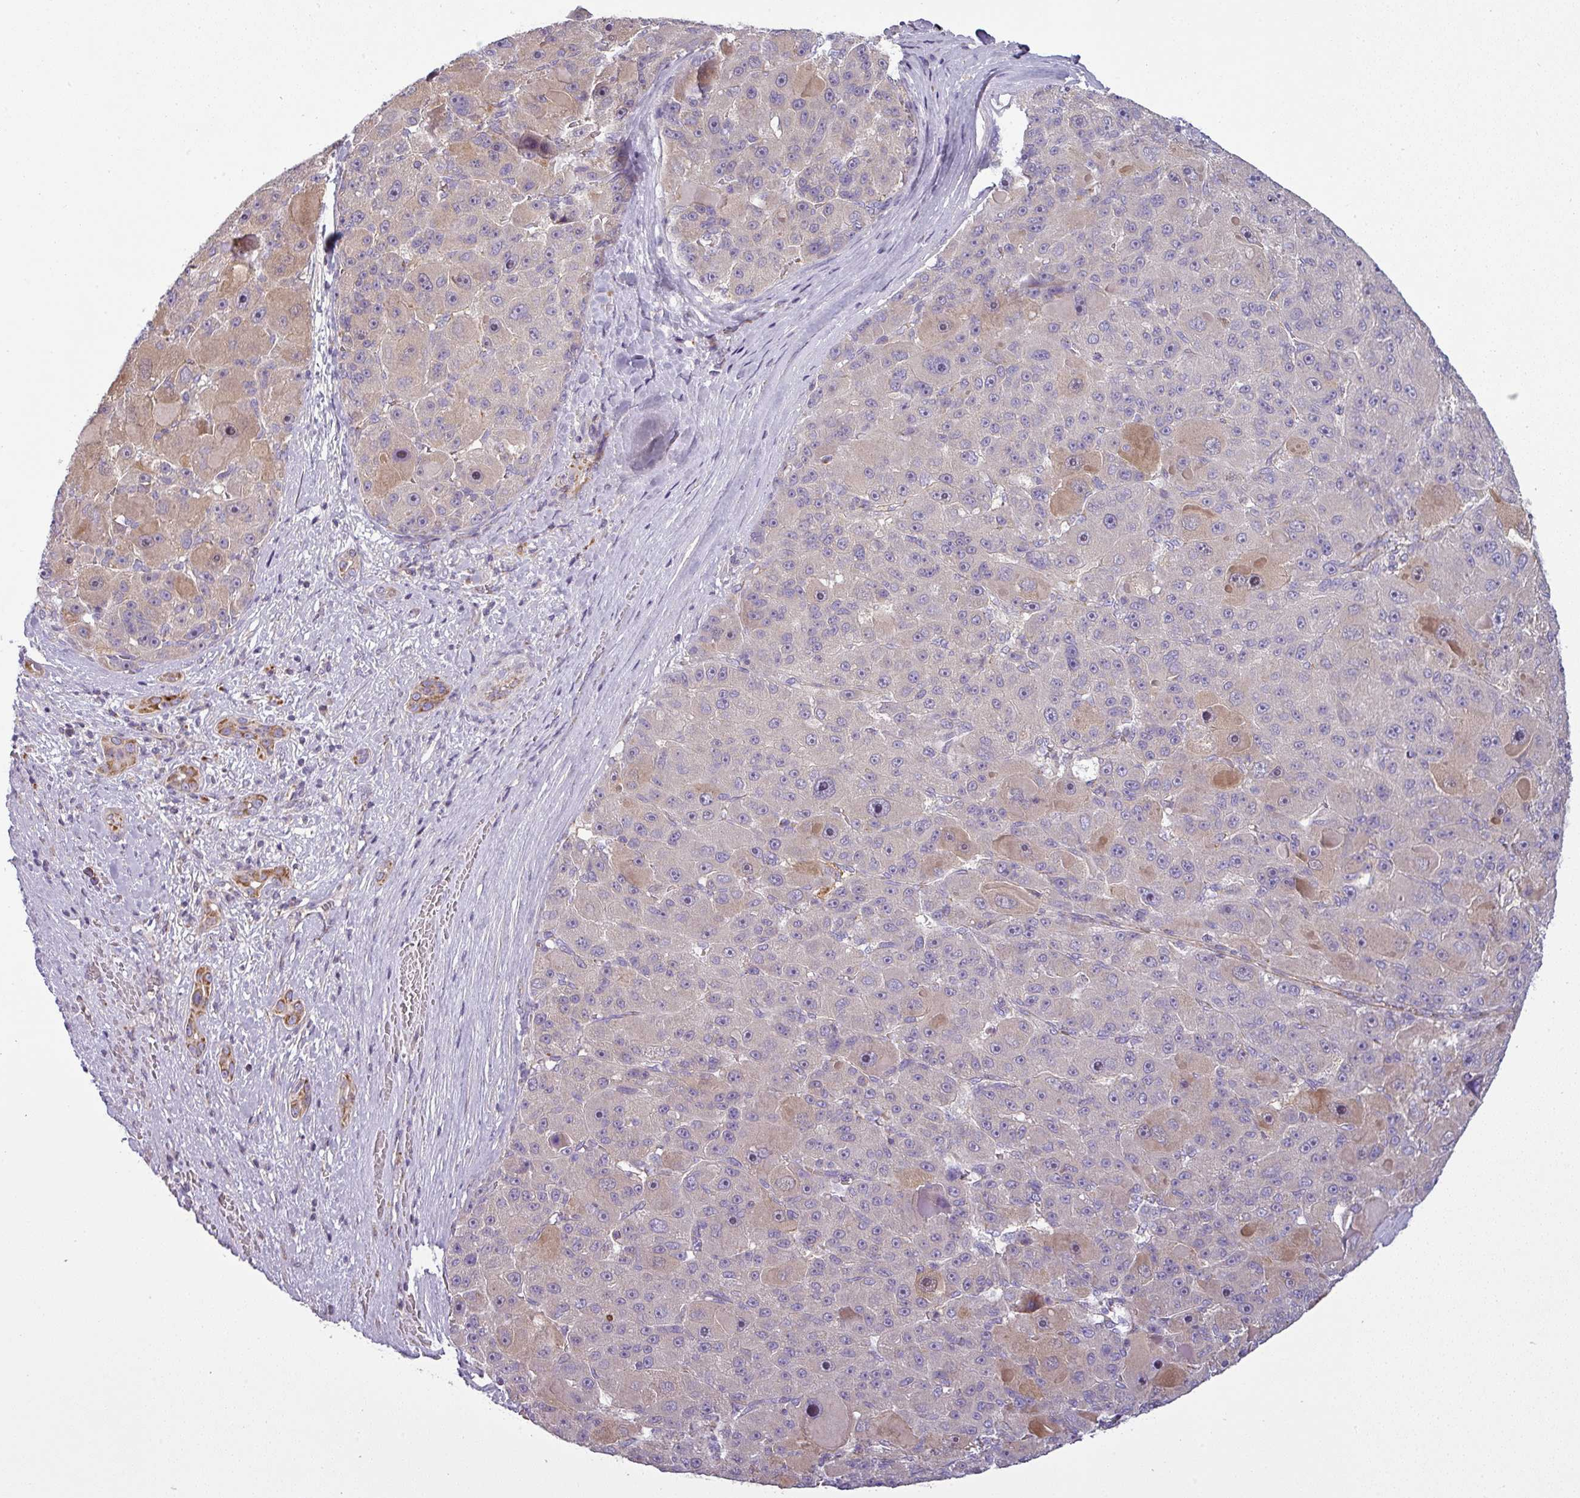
{"staining": {"intensity": "moderate", "quantity": "<25%", "location": "cytoplasmic/membranous"}, "tissue": "liver cancer", "cell_type": "Tumor cells", "image_type": "cancer", "snomed": [{"axis": "morphology", "description": "Carcinoma, Hepatocellular, NOS"}, {"axis": "topography", "description": "Liver"}], "caption": "Immunohistochemistry (IHC) staining of hepatocellular carcinoma (liver), which reveals low levels of moderate cytoplasmic/membranous staining in approximately <25% of tumor cells indicating moderate cytoplasmic/membranous protein expression. The staining was performed using DAB (3,3'-diaminobenzidine) (brown) for protein detection and nuclei were counterstained in hematoxylin (blue).", "gene": "PNMA6A", "patient": {"sex": "male", "age": 76}}